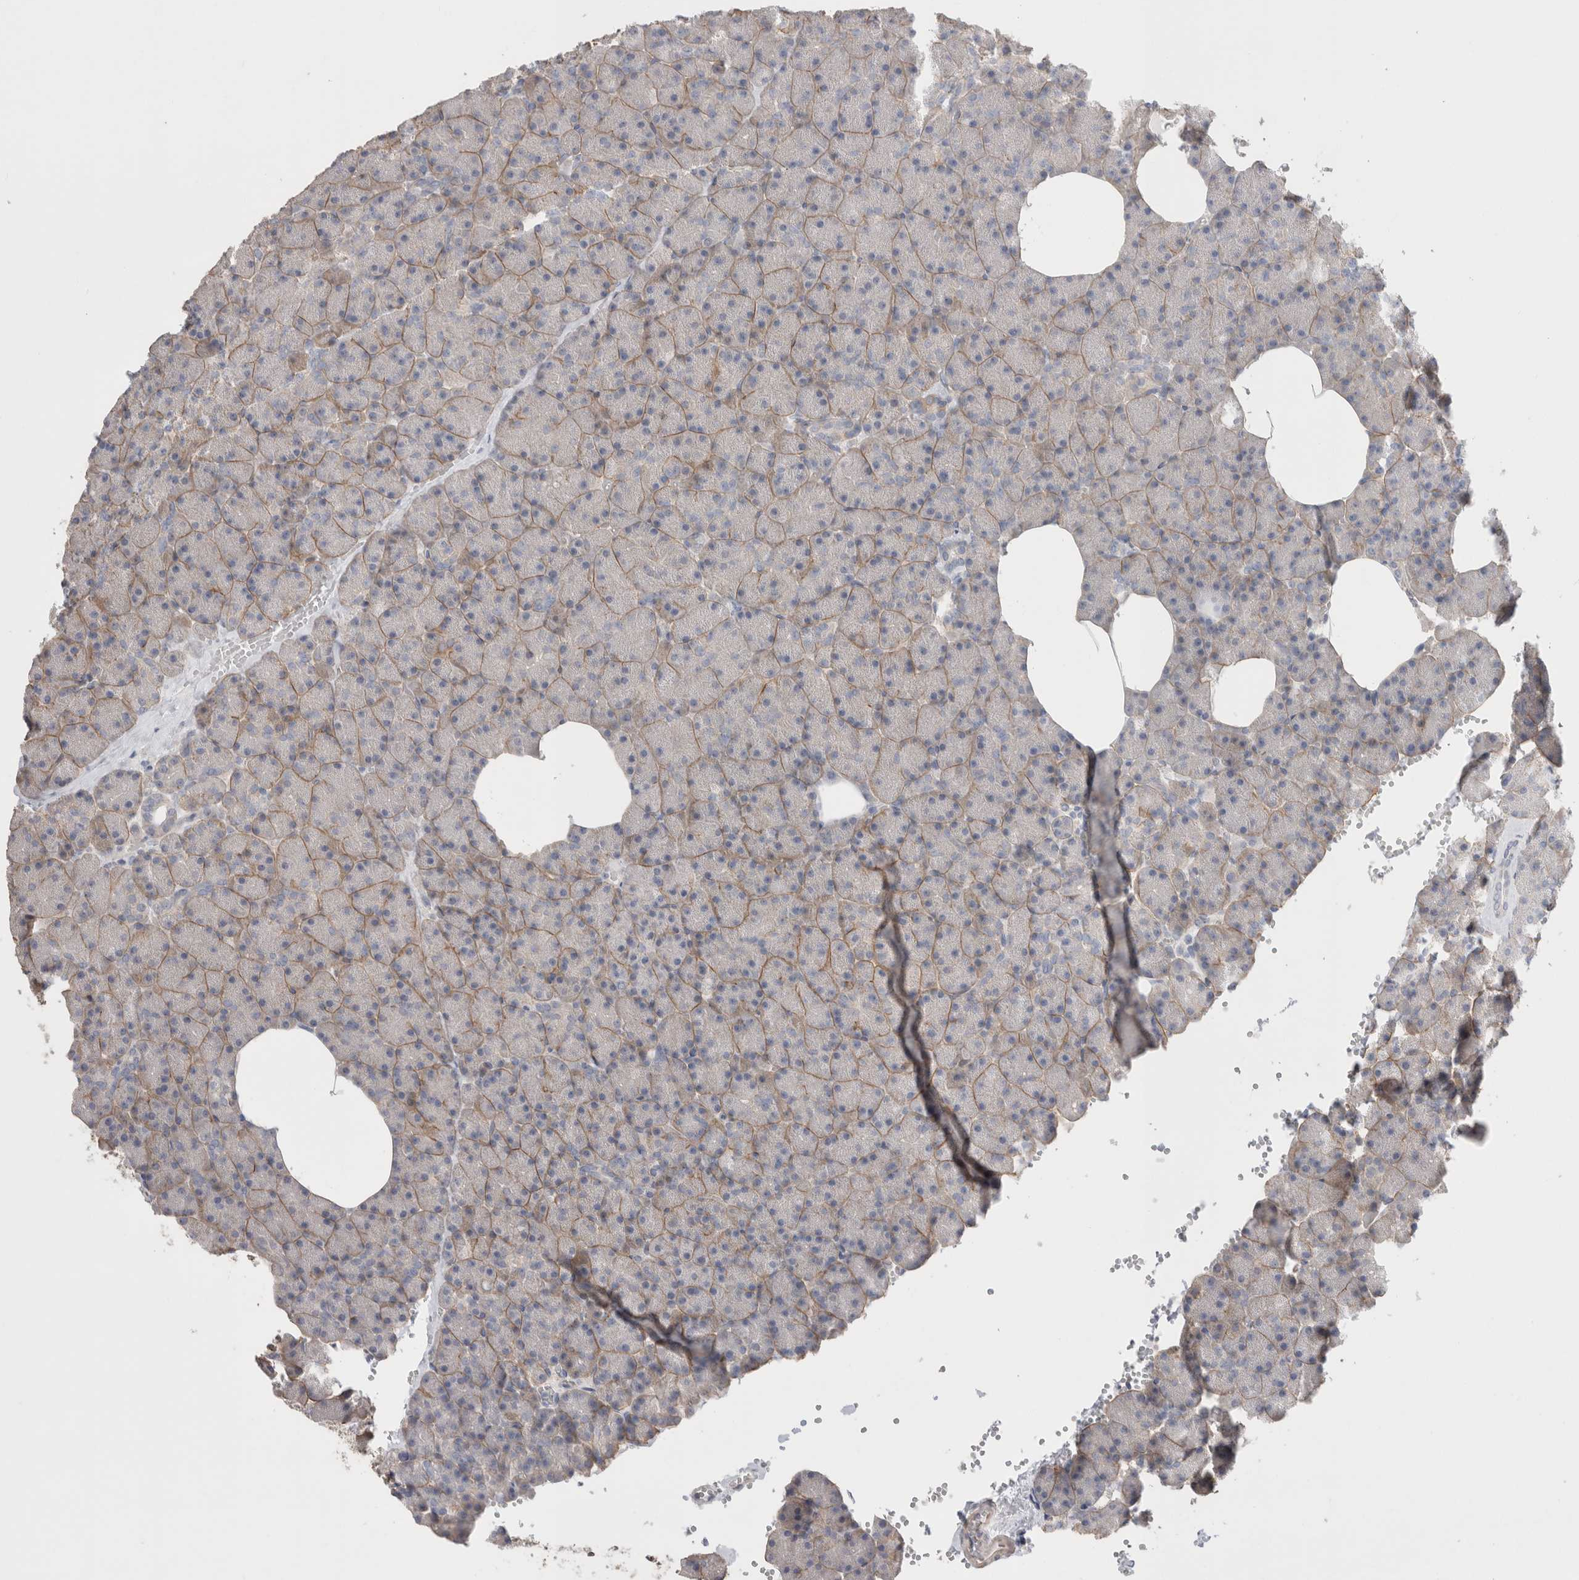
{"staining": {"intensity": "moderate", "quantity": "<25%", "location": "cytoplasmic/membranous"}, "tissue": "pancreas", "cell_type": "Exocrine glandular cells", "image_type": "normal", "snomed": [{"axis": "morphology", "description": "Normal tissue, NOS"}, {"axis": "morphology", "description": "Carcinoid, malignant, NOS"}, {"axis": "topography", "description": "Pancreas"}], "caption": "Protein staining of benign pancreas displays moderate cytoplasmic/membranous expression in approximately <25% of exocrine glandular cells.", "gene": "DMD", "patient": {"sex": "female", "age": 35}}